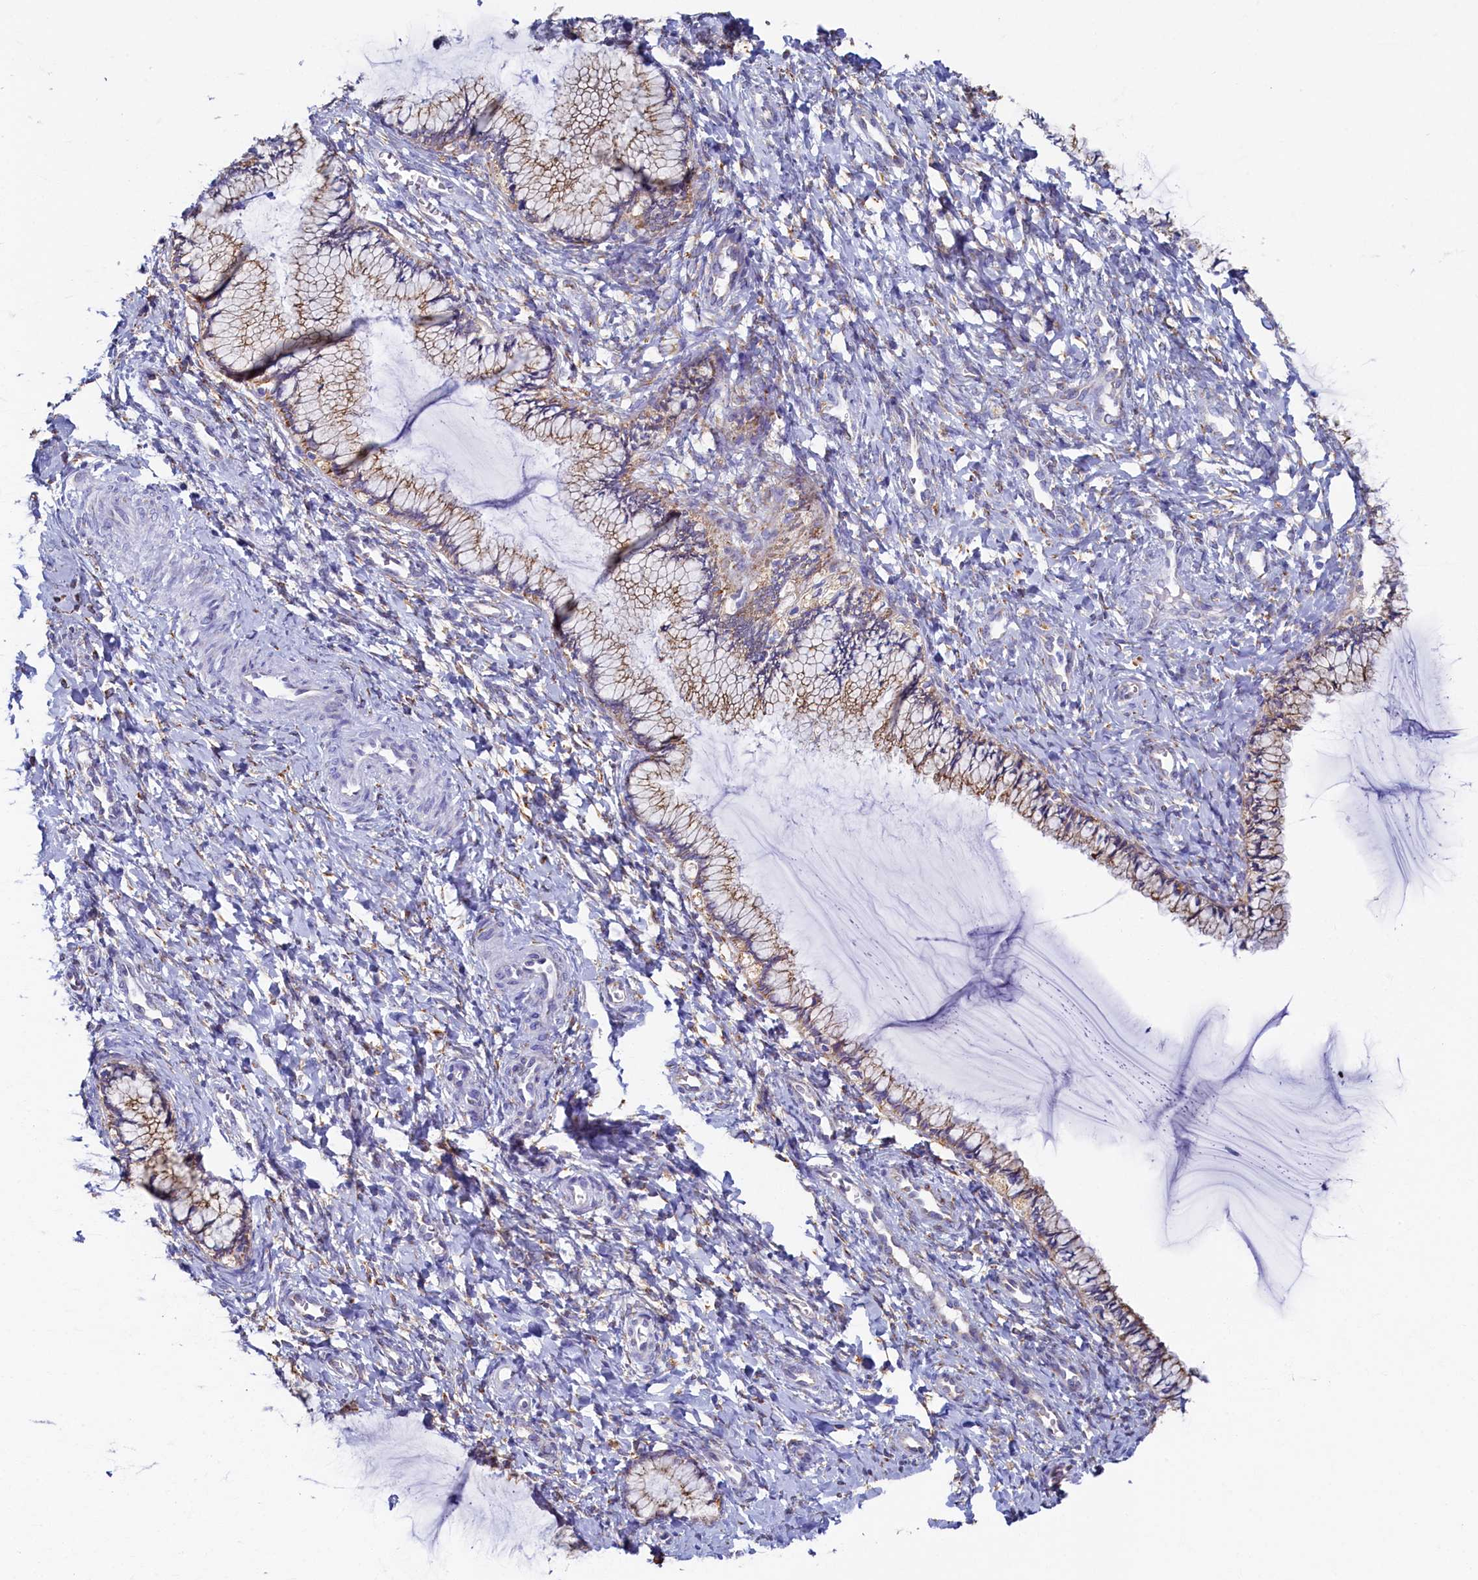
{"staining": {"intensity": "weak", "quantity": "25%-75%", "location": "cytoplasmic/membranous"}, "tissue": "cervix", "cell_type": "Glandular cells", "image_type": "normal", "snomed": [{"axis": "morphology", "description": "Normal tissue, NOS"}, {"axis": "morphology", "description": "Adenocarcinoma, NOS"}, {"axis": "topography", "description": "Cervix"}], "caption": "Immunohistochemistry micrograph of benign cervix stained for a protein (brown), which exhibits low levels of weak cytoplasmic/membranous staining in approximately 25%-75% of glandular cells.", "gene": "TMEM18", "patient": {"sex": "female", "age": 29}}